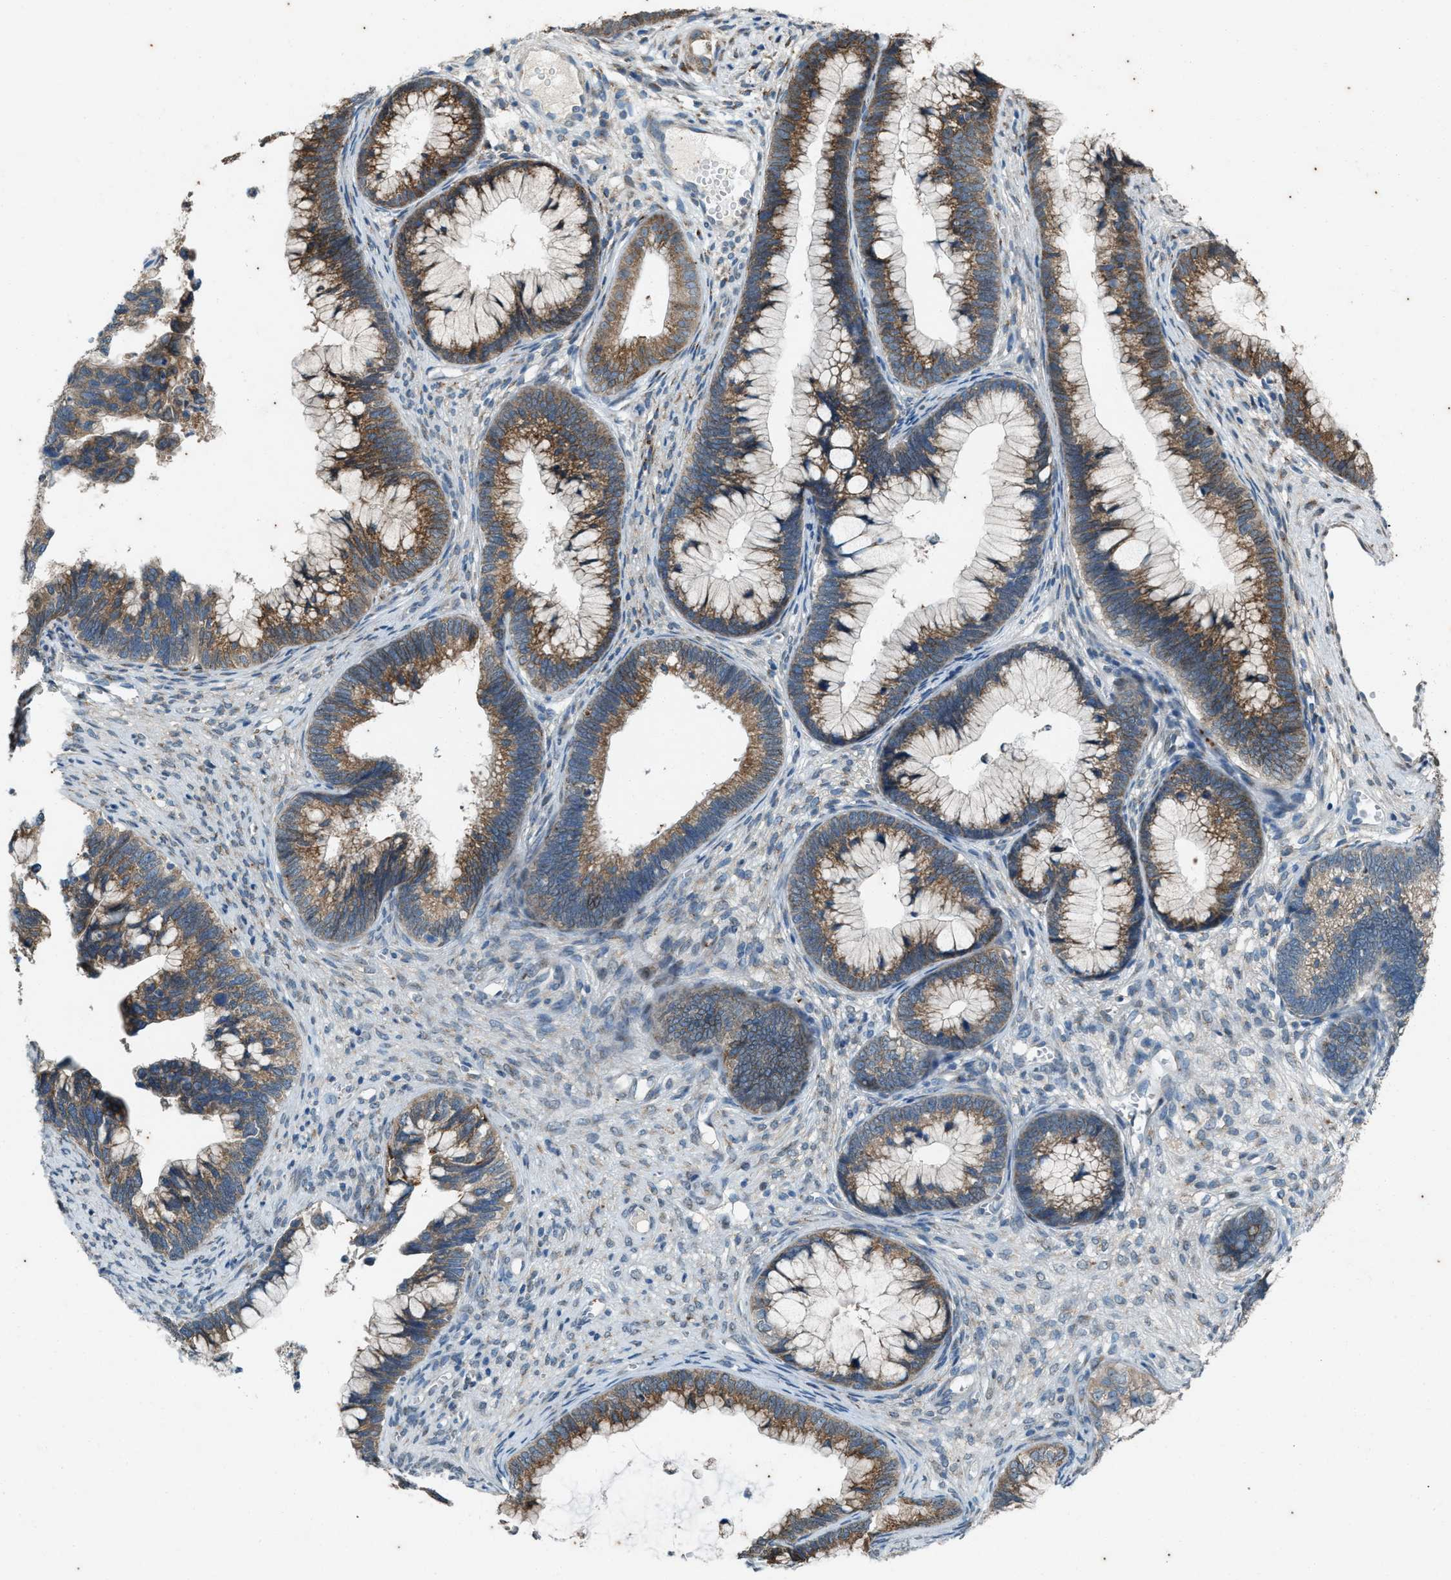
{"staining": {"intensity": "moderate", "quantity": ">75%", "location": "cytoplasmic/membranous"}, "tissue": "cervical cancer", "cell_type": "Tumor cells", "image_type": "cancer", "snomed": [{"axis": "morphology", "description": "Adenocarcinoma, NOS"}, {"axis": "topography", "description": "Cervix"}], "caption": "Immunohistochemistry histopathology image of cervical cancer stained for a protein (brown), which exhibits medium levels of moderate cytoplasmic/membranous positivity in about >75% of tumor cells.", "gene": "CHPF2", "patient": {"sex": "female", "age": 44}}